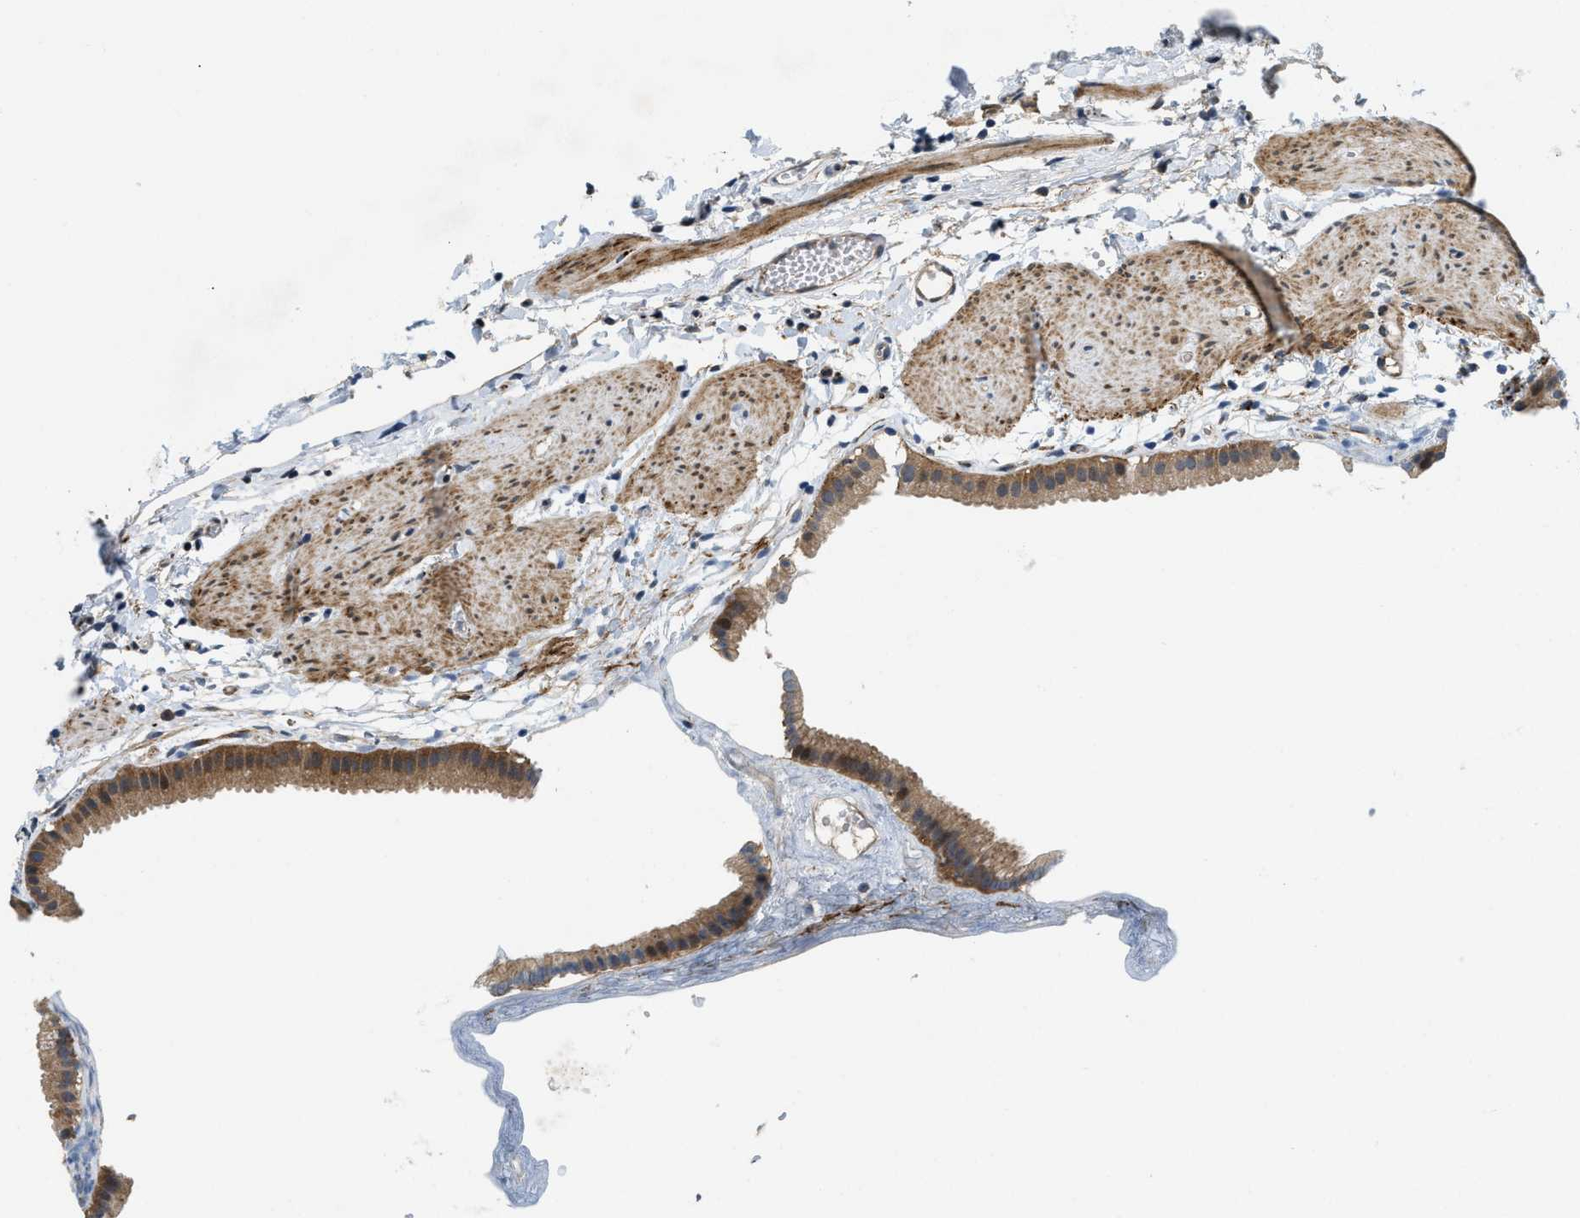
{"staining": {"intensity": "moderate", "quantity": ">75%", "location": "cytoplasmic/membranous"}, "tissue": "gallbladder", "cell_type": "Glandular cells", "image_type": "normal", "snomed": [{"axis": "morphology", "description": "Normal tissue, NOS"}, {"axis": "topography", "description": "Gallbladder"}], "caption": "Gallbladder stained with a brown dye shows moderate cytoplasmic/membranous positive expression in about >75% of glandular cells.", "gene": "ZNF599", "patient": {"sex": "female", "age": 64}}